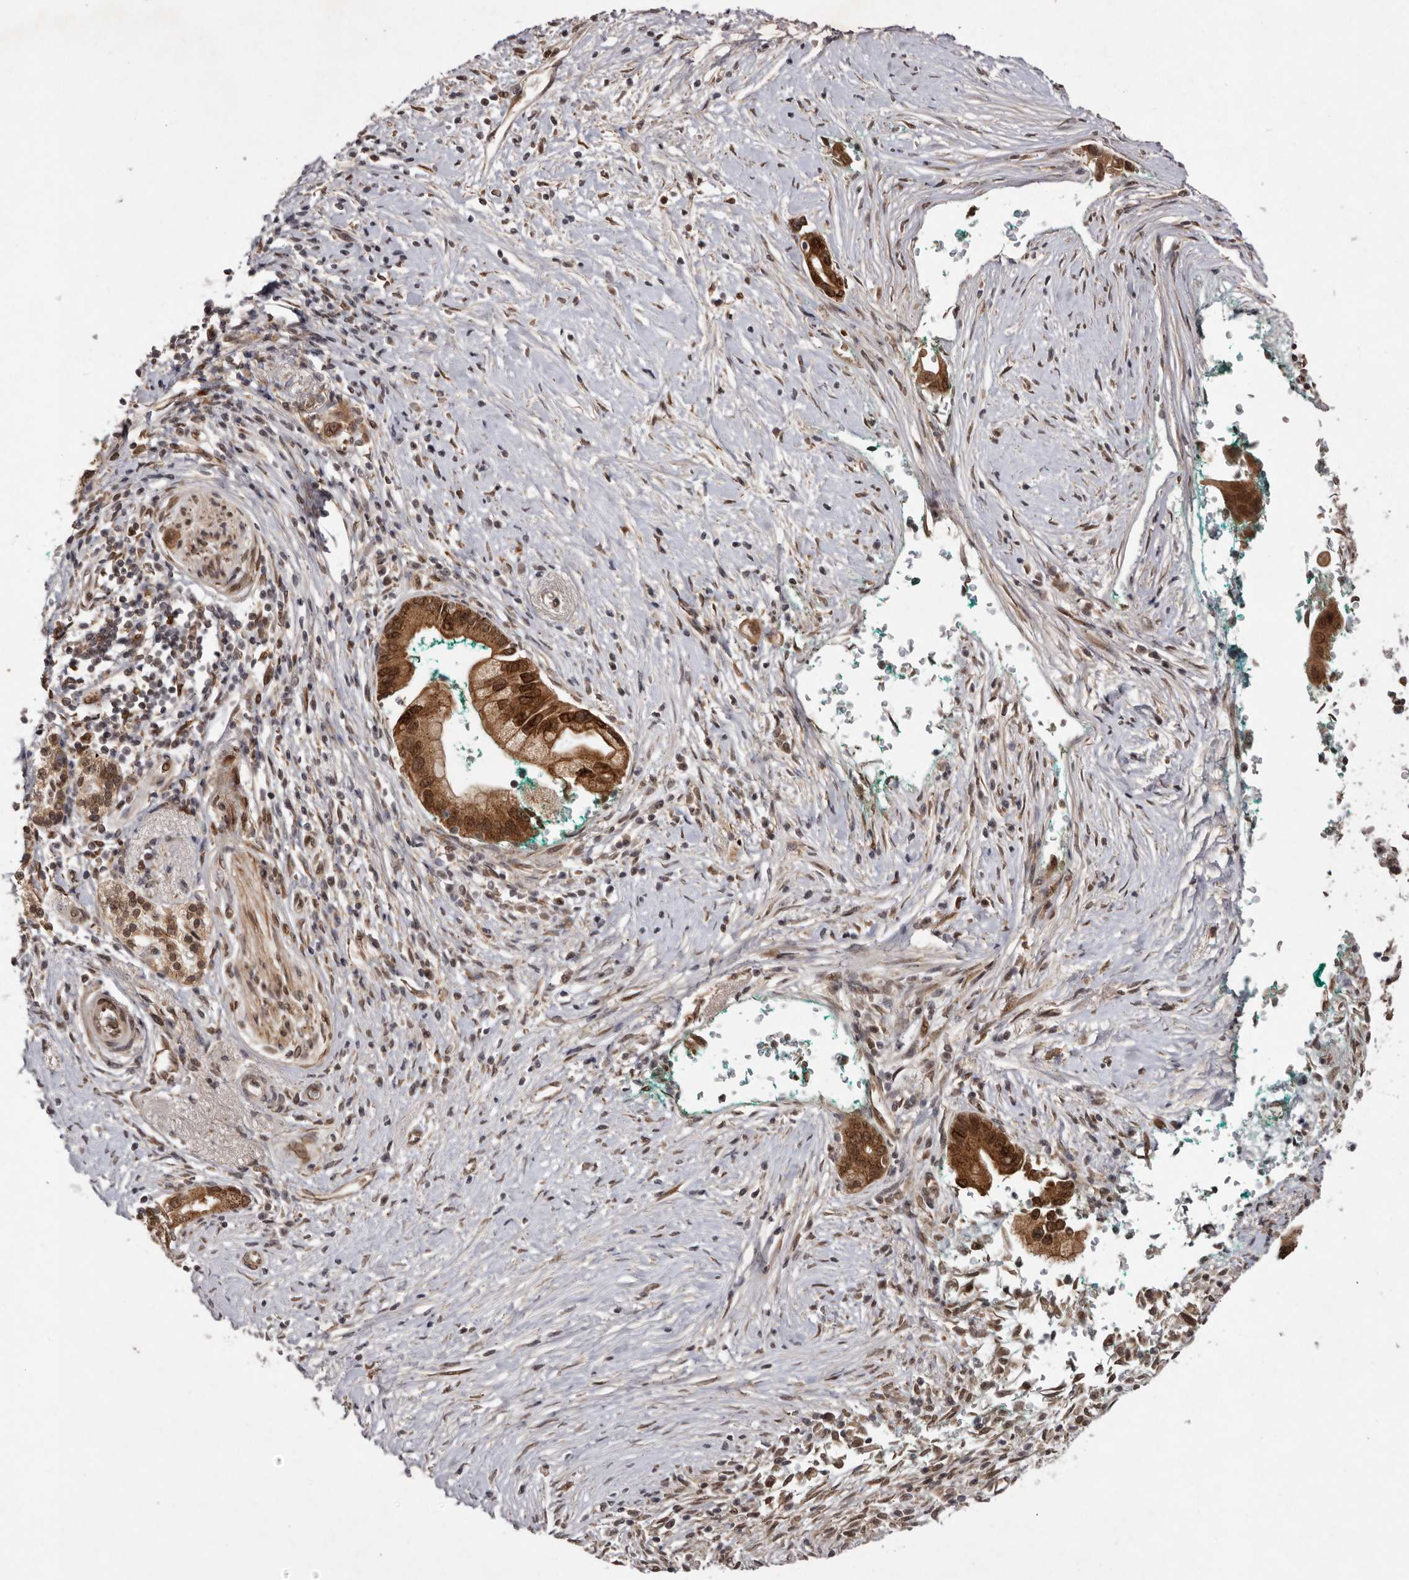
{"staining": {"intensity": "strong", "quantity": ">75%", "location": "cytoplasmic/membranous,nuclear"}, "tissue": "pancreatic cancer", "cell_type": "Tumor cells", "image_type": "cancer", "snomed": [{"axis": "morphology", "description": "Adenocarcinoma, NOS"}, {"axis": "topography", "description": "Pancreas"}], "caption": "Immunohistochemistry (DAB) staining of pancreatic cancer shows strong cytoplasmic/membranous and nuclear protein positivity in approximately >75% of tumor cells. (Stains: DAB in brown, nuclei in blue, Microscopy: brightfield microscopy at high magnification).", "gene": "ABL1", "patient": {"sex": "male", "age": 78}}